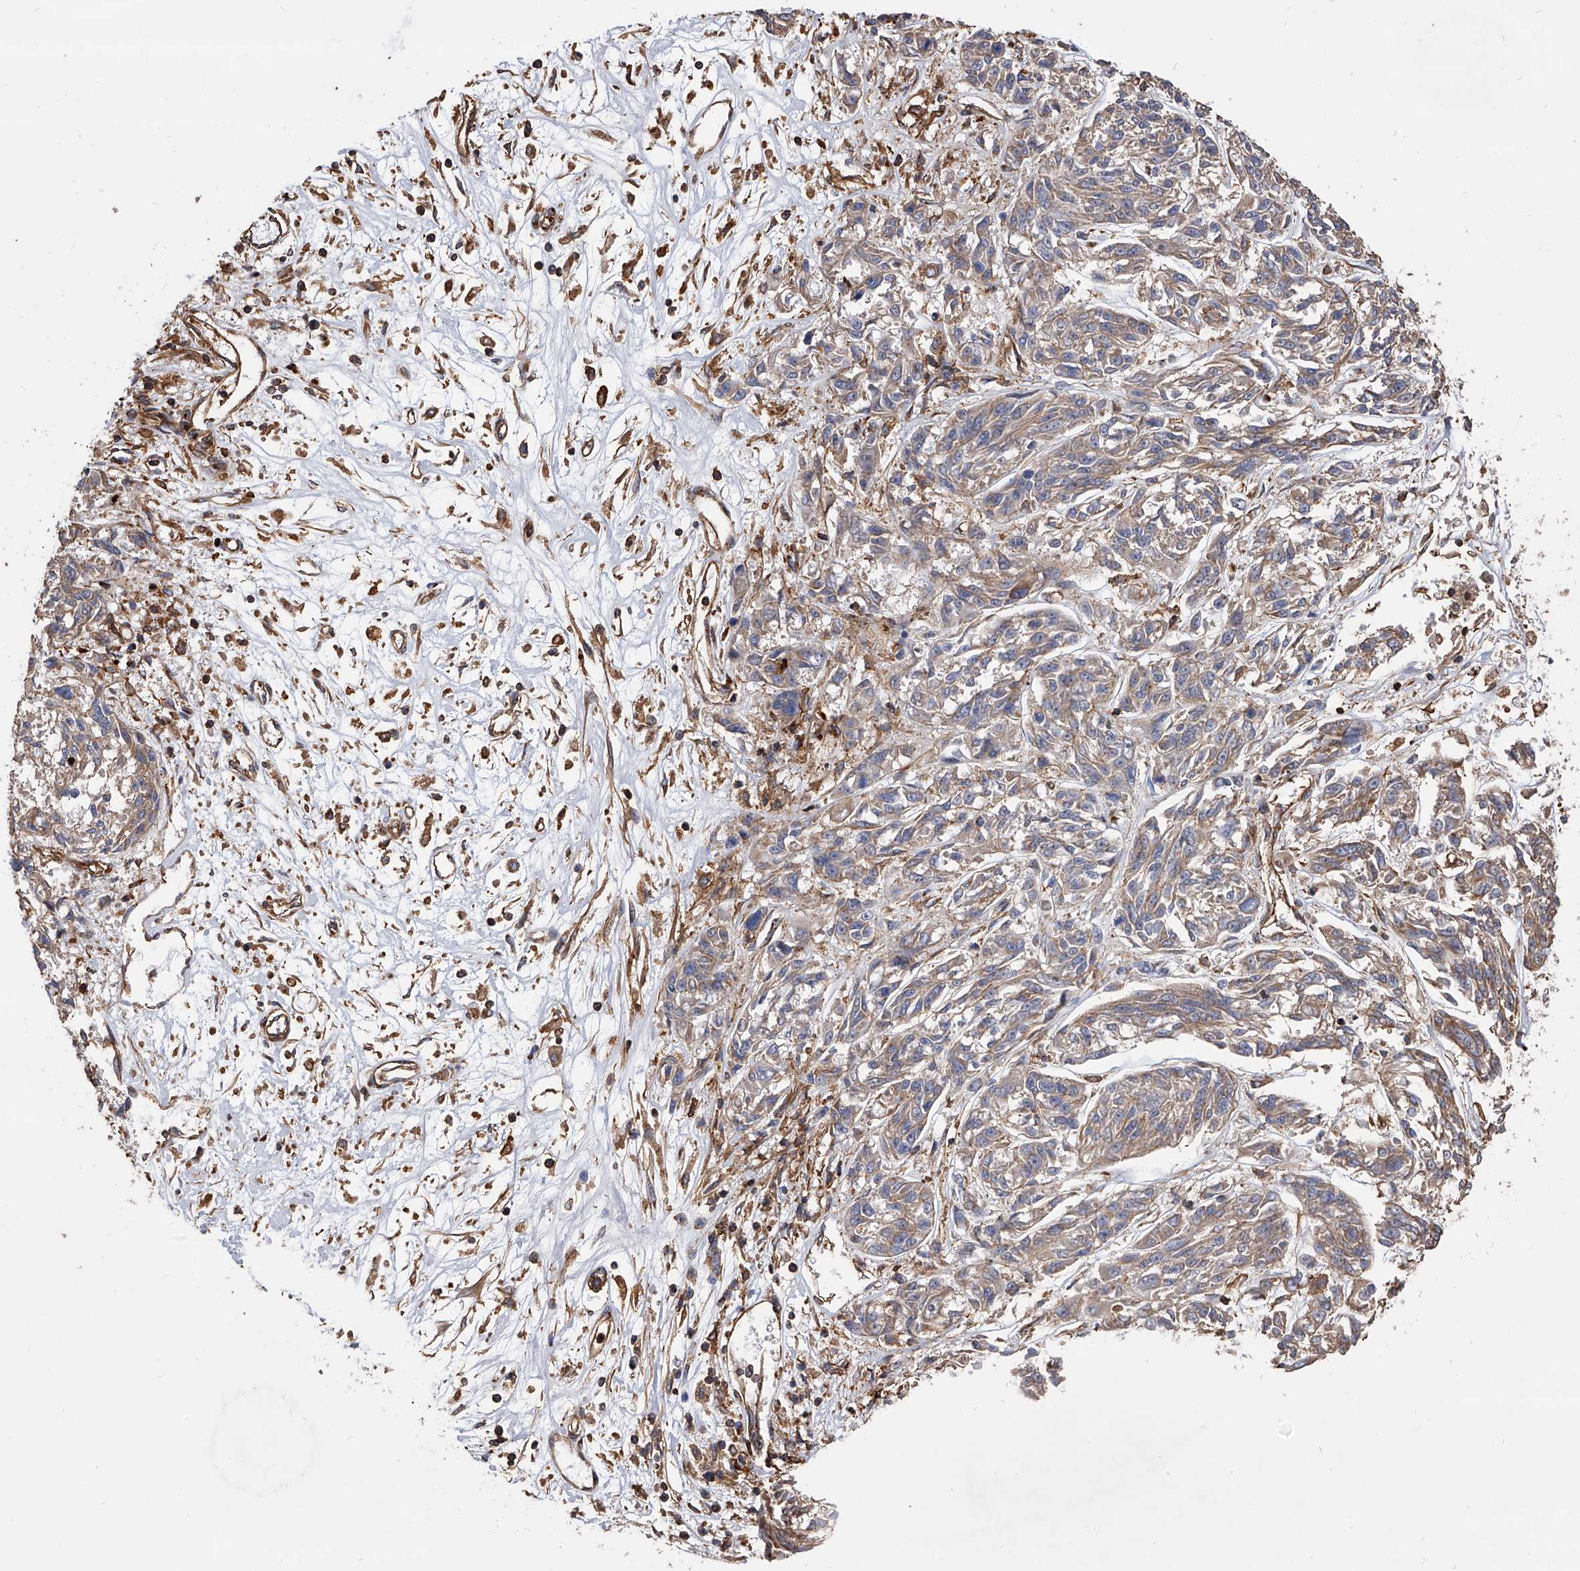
{"staining": {"intensity": "weak", "quantity": "25%-75%", "location": "cytoplasmic/membranous"}, "tissue": "melanoma", "cell_type": "Tumor cells", "image_type": "cancer", "snomed": [{"axis": "morphology", "description": "Malignant melanoma, NOS"}, {"axis": "topography", "description": "Skin"}], "caption": "Tumor cells show weak cytoplasmic/membranous expression in about 25%-75% of cells in malignant melanoma.", "gene": "PISD", "patient": {"sex": "male", "age": 53}}